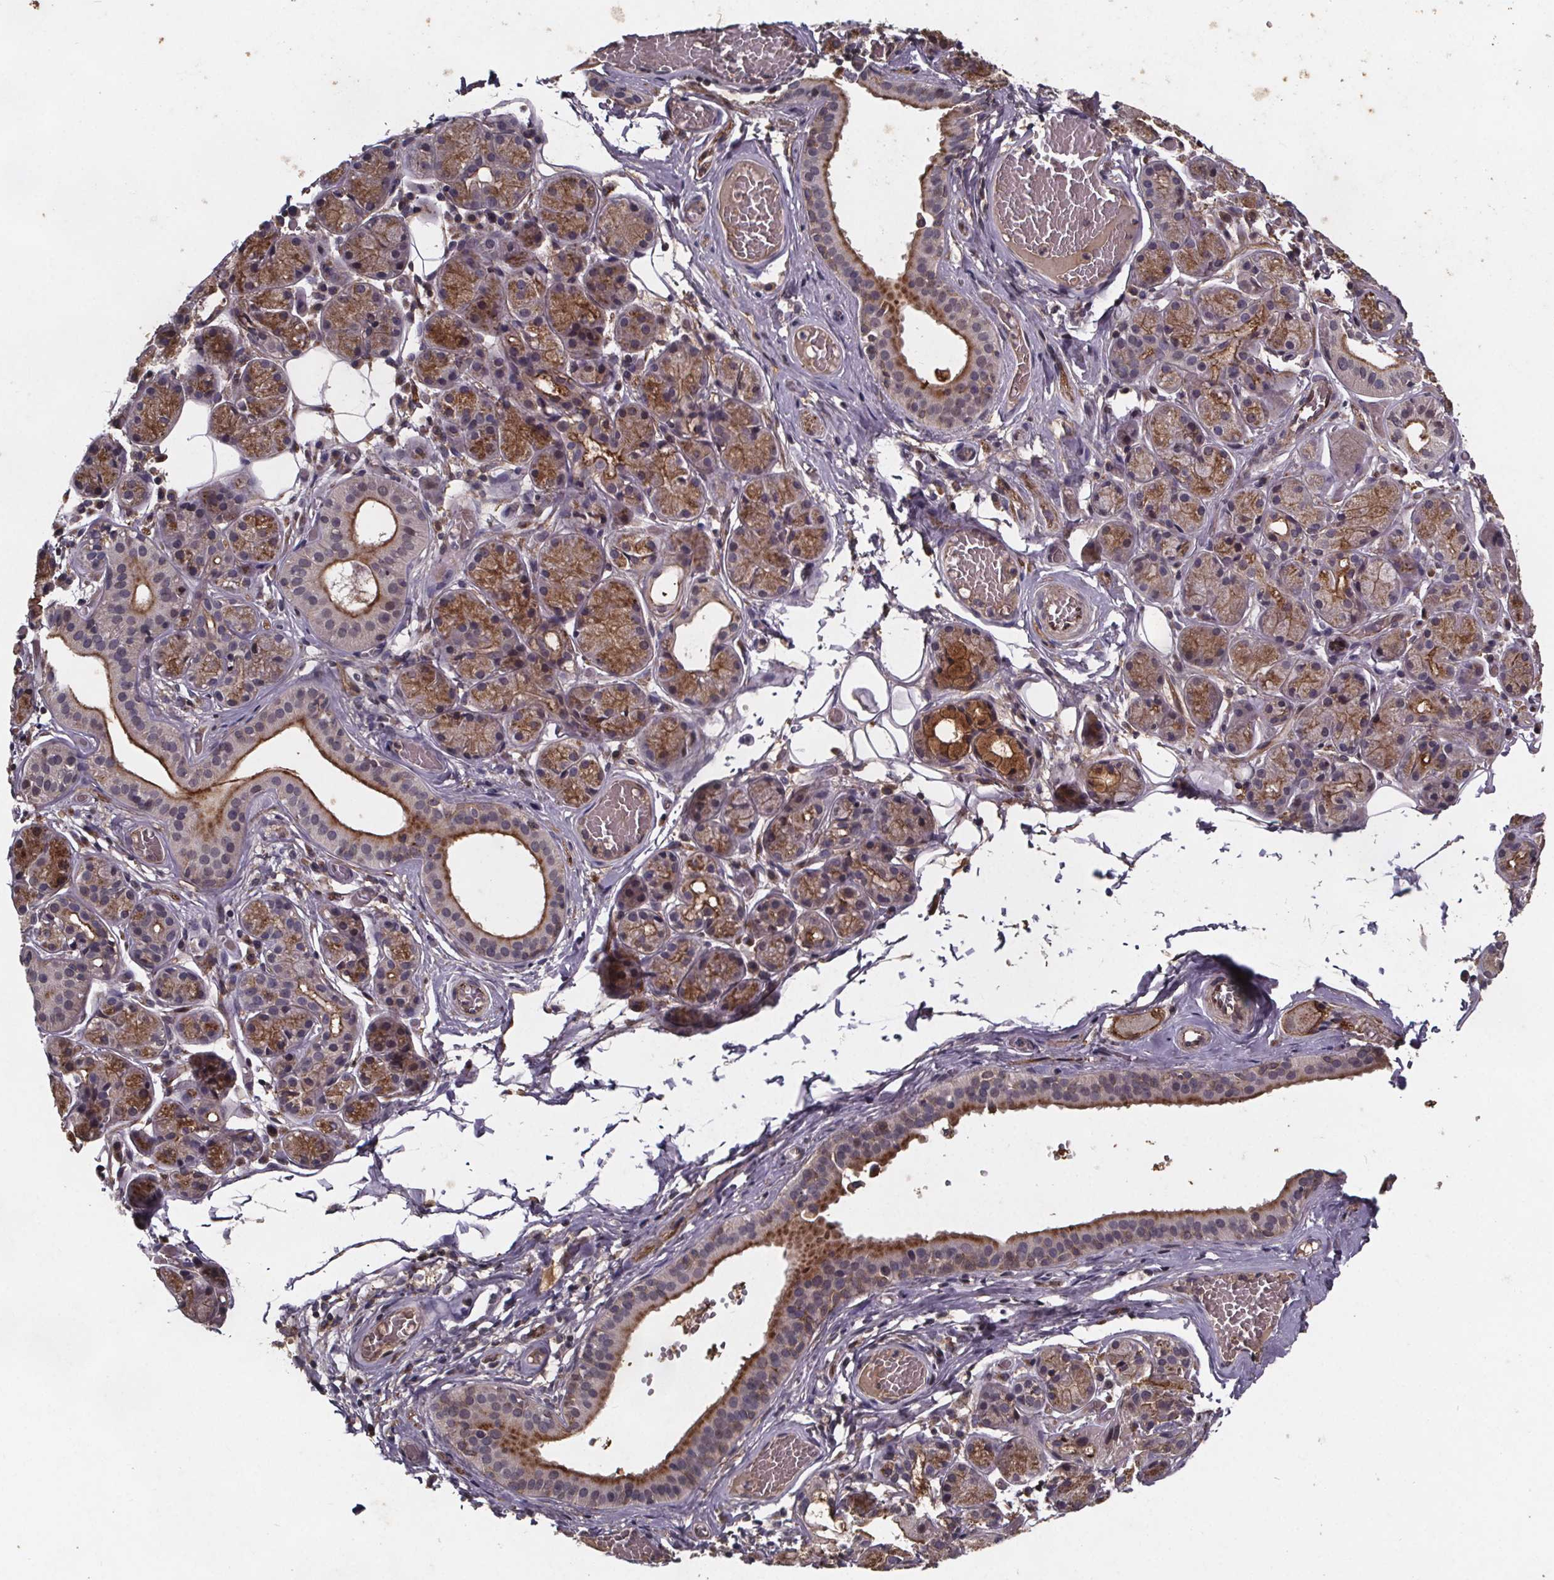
{"staining": {"intensity": "moderate", "quantity": "25%-75%", "location": "cytoplasmic/membranous"}, "tissue": "salivary gland", "cell_type": "Glandular cells", "image_type": "normal", "snomed": [{"axis": "morphology", "description": "Normal tissue, NOS"}, {"axis": "topography", "description": "Salivary gland"}, {"axis": "topography", "description": "Peripheral nerve tissue"}], "caption": "Immunohistochemical staining of normal salivary gland reveals 25%-75% levels of moderate cytoplasmic/membranous protein expression in about 25%-75% of glandular cells.", "gene": "FASTKD3", "patient": {"sex": "male", "age": 71}}